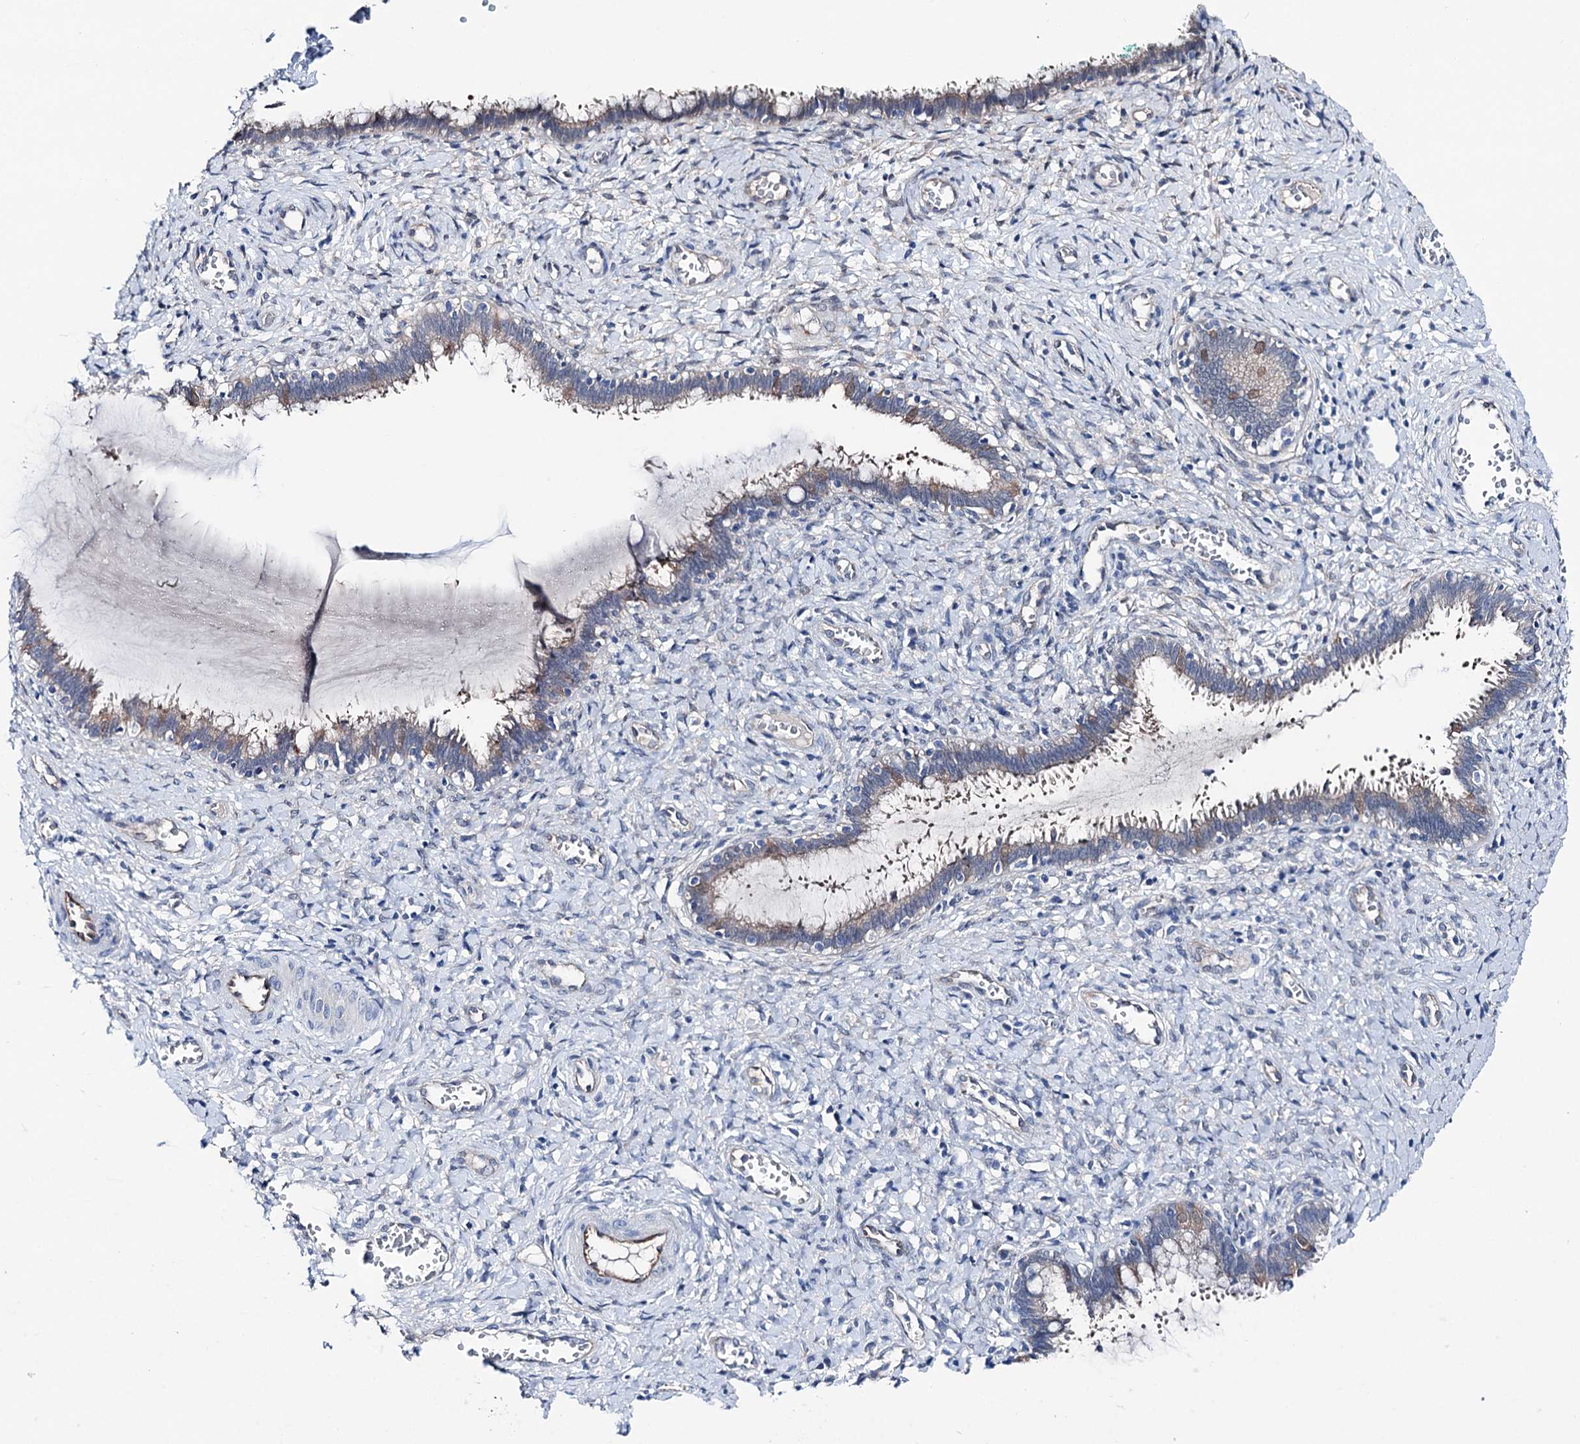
{"staining": {"intensity": "weak", "quantity": "25%-75%", "location": "cytoplasmic/membranous"}, "tissue": "cervix", "cell_type": "Glandular cells", "image_type": "normal", "snomed": [{"axis": "morphology", "description": "Normal tissue, NOS"}, {"axis": "morphology", "description": "Adenocarcinoma, NOS"}, {"axis": "topography", "description": "Cervix"}], "caption": "Immunohistochemical staining of benign cervix reveals low levels of weak cytoplasmic/membranous expression in about 25%-75% of glandular cells. (Stains: DAB in brown, nuclei in blue, Microscopy: brightfield microscopy at high magnification).", "gene": "SHROOM1", "patient": {"sex": "female", "age": 29}}